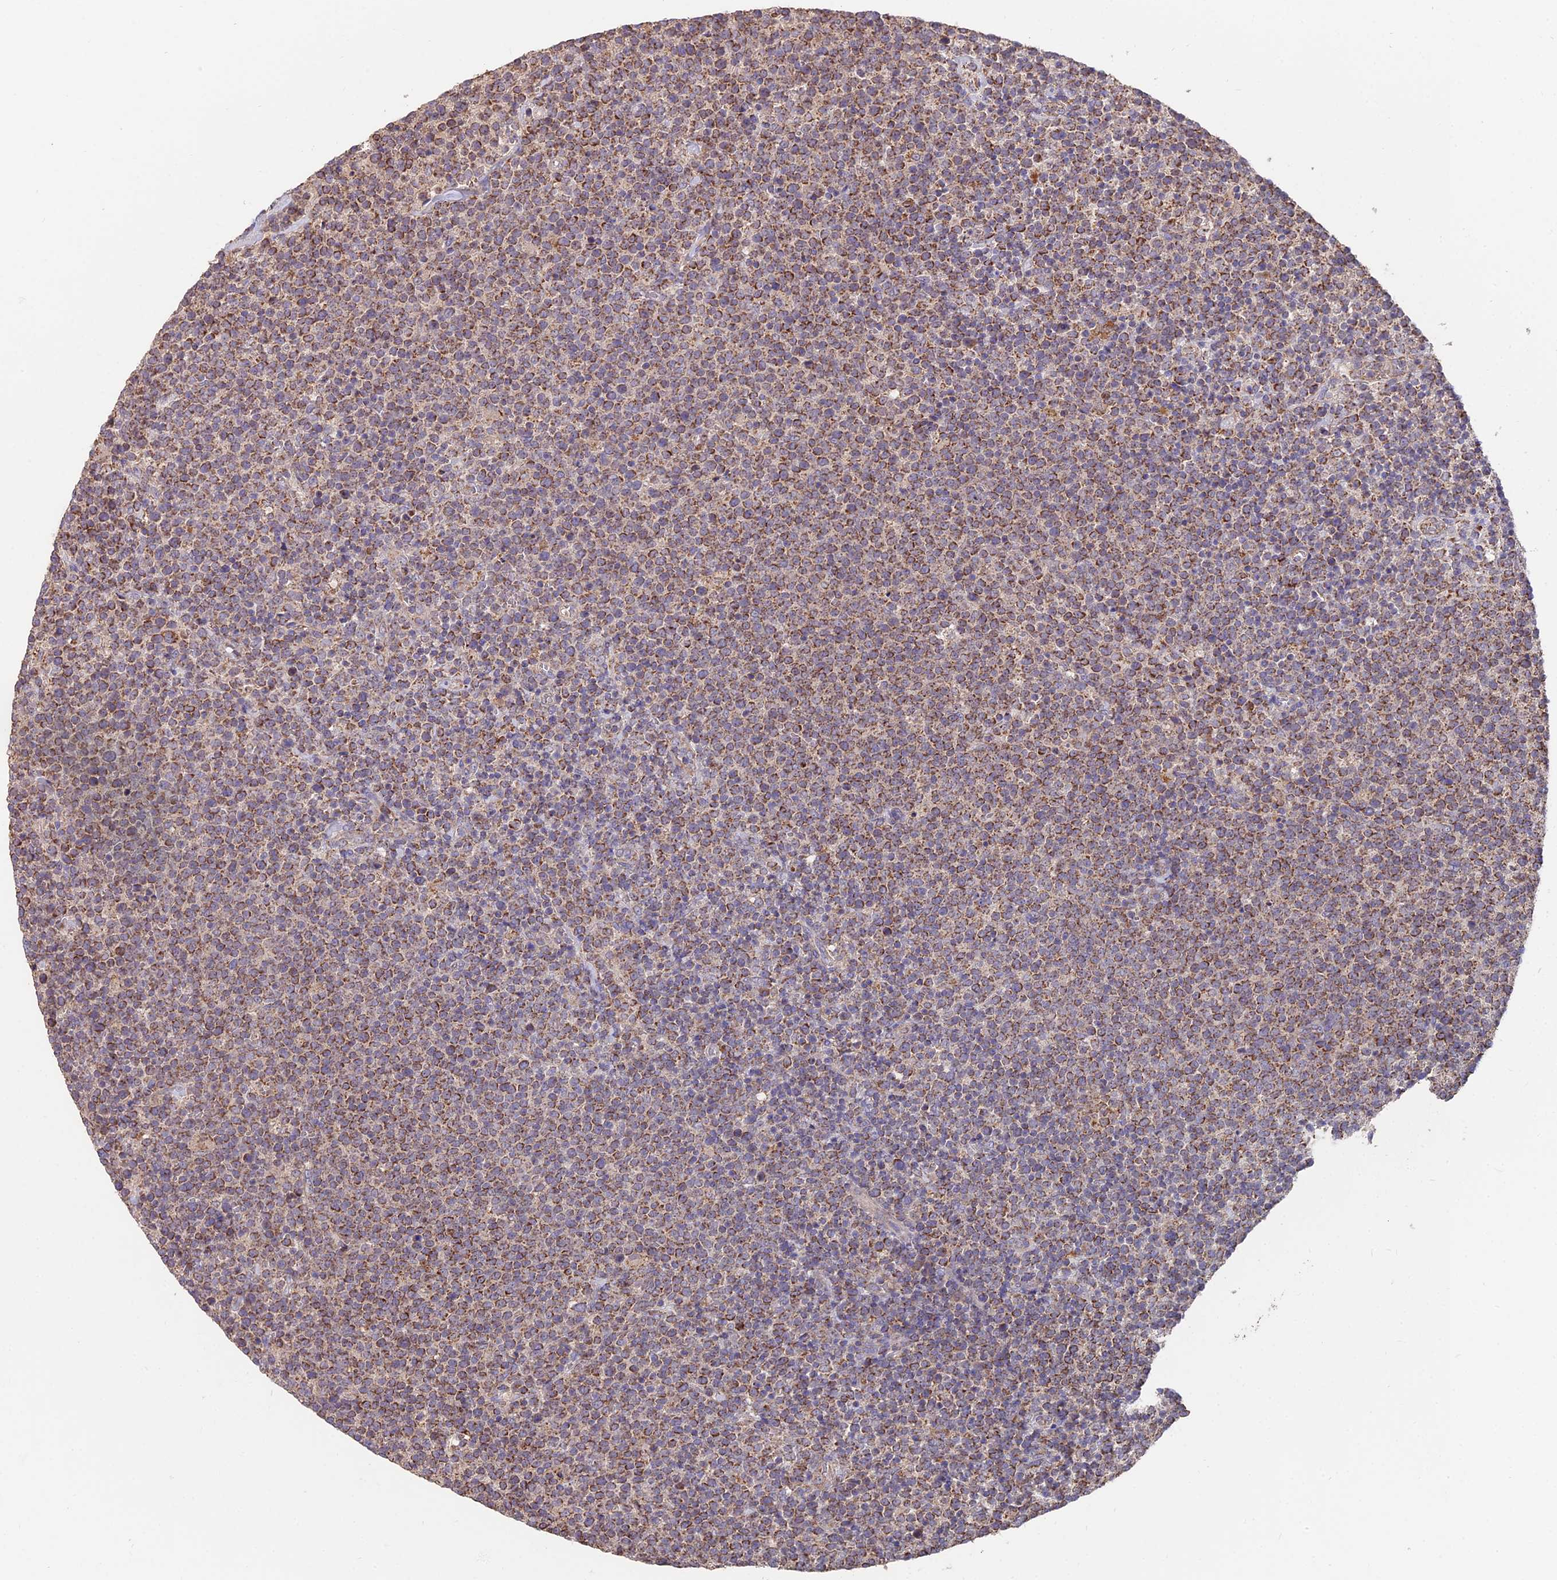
{"staining": {"intensity": "moderate", "quantity": ">75%", "location": "cytoplasmic/membranous"}, "tissue": "lymphoma", "cell_type": "Tumor cells", "image_type": "cancer", "snomed": [{"axis": "morphology", "description": "Malignant lymphoma, non-Hodgkin's type, High grade"}, {"axis": "topography", "description": "Lymph node"}], "caption": "Malignant lymphoma, non-Hodgkin's type (high-grade) stained with a protein marker demonstrates moderate staining in tumor cells.", "gene": "IFT22", "patient": {"sex": "male", "age": 61}}